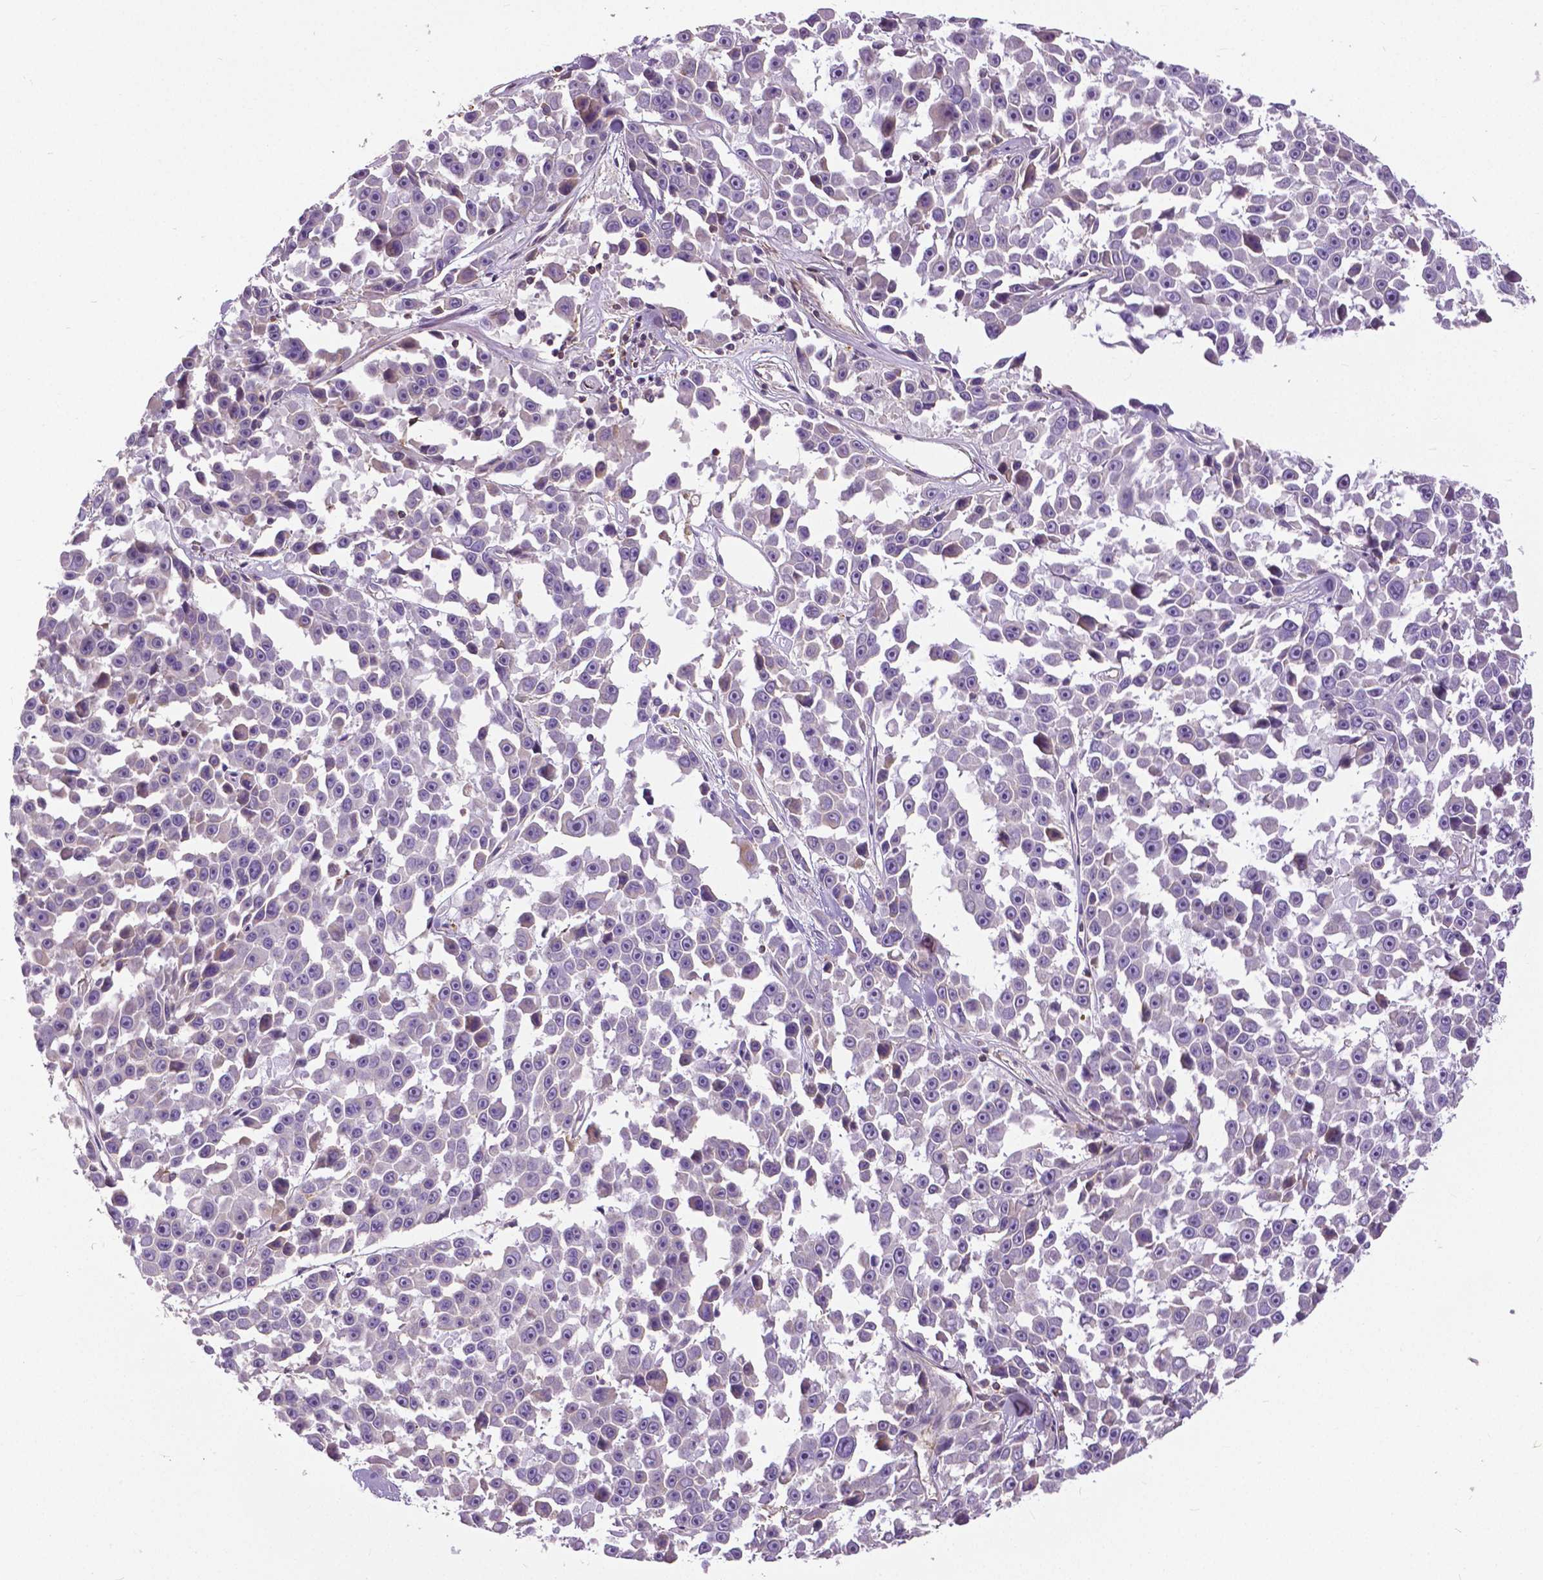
{"staining": {"intensity": "negative", "quantity": "none", "location": "none"}, "tissue": "melanoma", "cell_type": "Tumor cells", "image_type": "cancer", "snomed": [{"axis": "morphology", "description": "Malignant melanoma, NOS"}, {"axis": "topography", "description": "Skin"}], "caption": "Immunohistochemistry photomicrograph of neoplastic tissue: human malignant melanoma stained with DAB exhibits no significant protein expression in tumor cells. (DAB IHC, high magnification).", "gene": "ANXA13", "patient": {"sex": "female", "age": 66}}